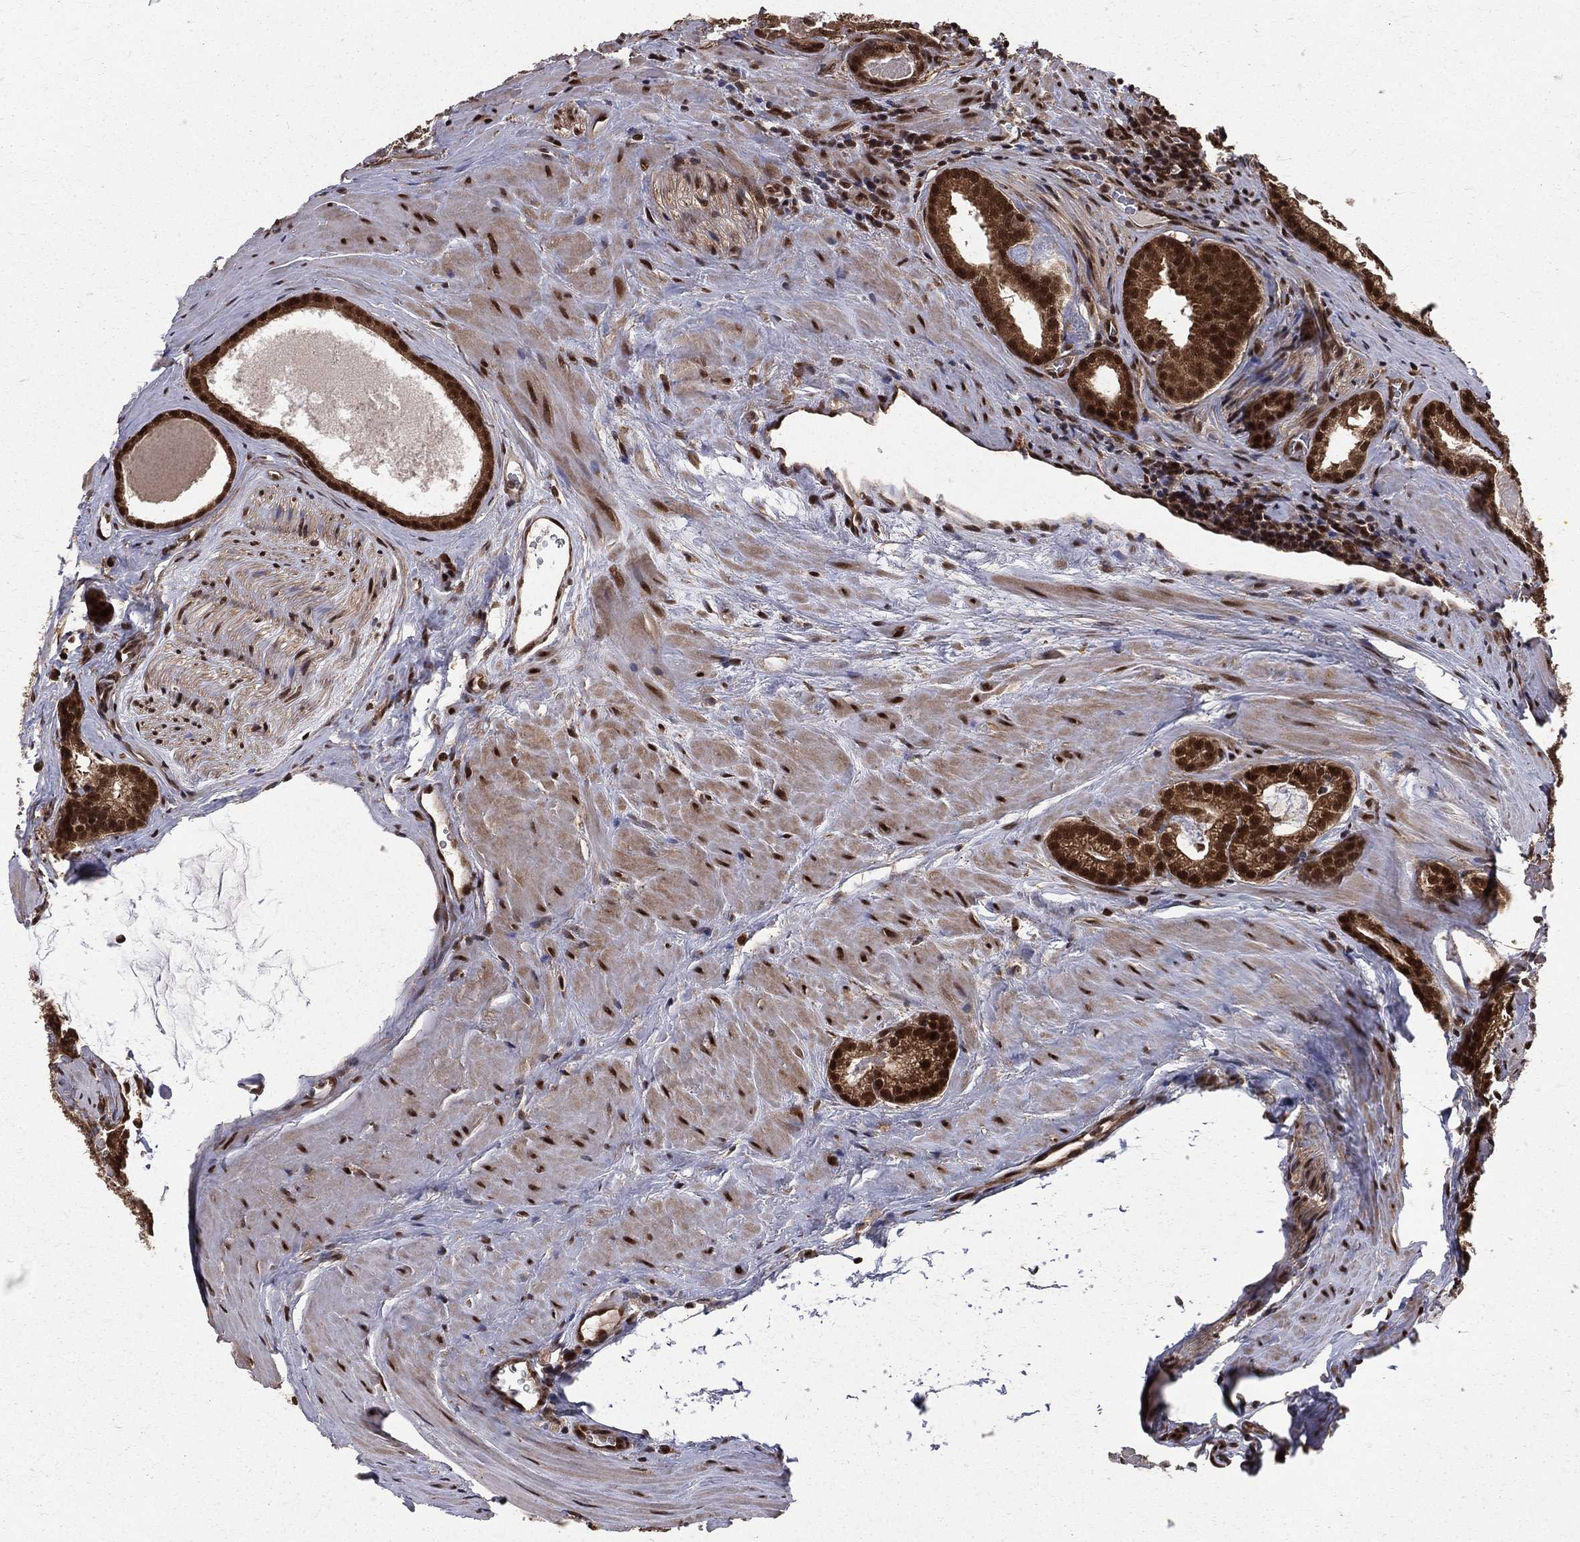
{"staining": {"intensity": "strong", "quantity": ">75%", "location": "nuclear"}, "tissue": "prostate cancer", "cell_type": "Tumor cells", "image_type": "cancer", "snomed": [{"axis": "morphology", "description": "Adenocarcinoma, NOS"}, {"axis": "topography", "description": "Prostate"}], "caption": "The immunohistochemical stain shows strong nuclear positivity in tumor cells of prostate cancer tissue. The staining was performed using DAB (3,3'-diaminobenzidine), with brown indicating positive protein expression. Nuclei are stained blue with hematoxylin.", "gene": "COPS4", "patient": {"sex": "male", "age": 61}}